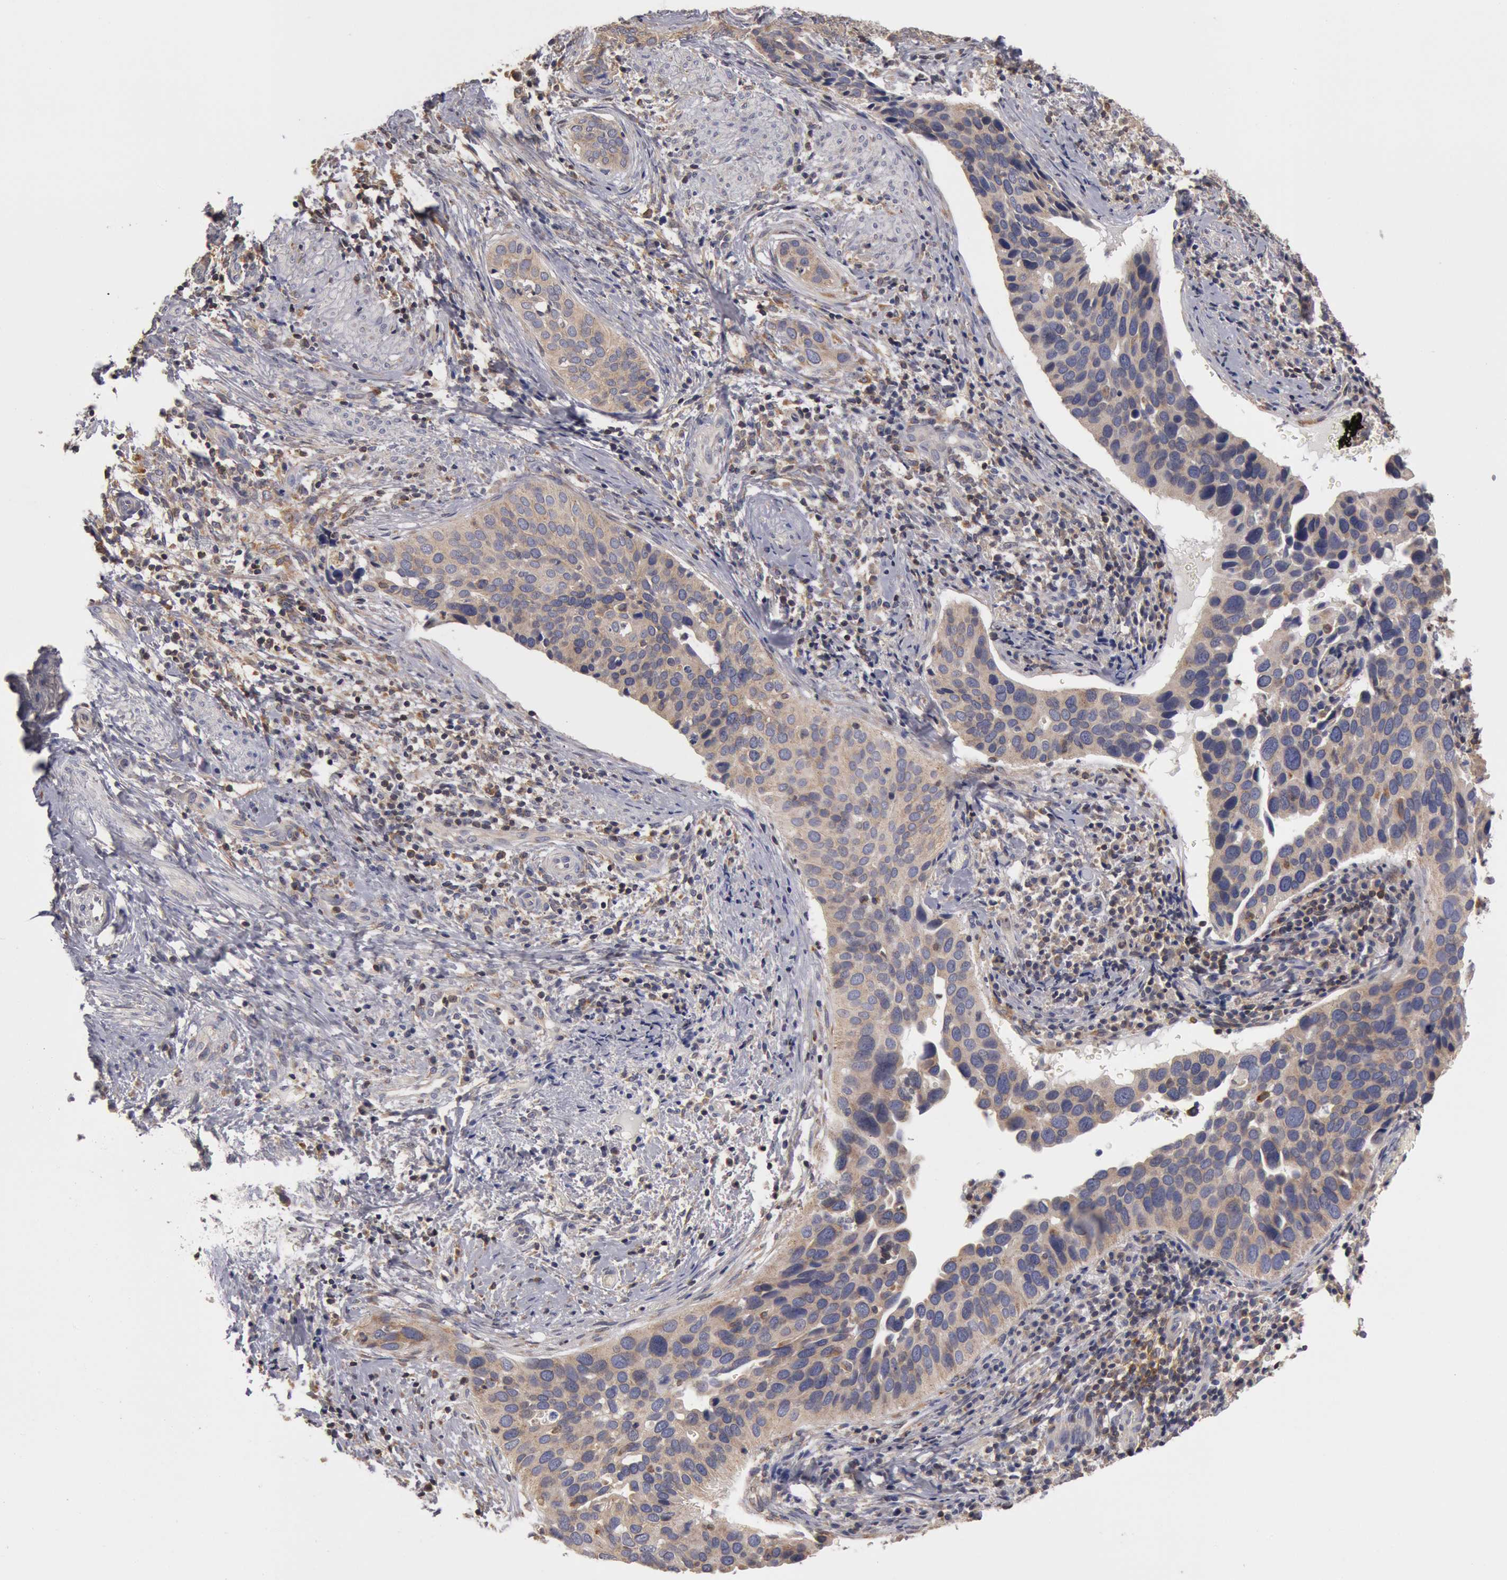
{"staining": {"intensity": "weak", "quantity": ">75%", "location": "cytoplasmic/membranous"}, "tissue": "cervical cancer", "cell_type": "Tumor cells", "image_type": "cancer", "snomed": [{"axis": "morphology", "description": "Squamous cell carcinoma, NOS"}, {"axis": "topography", "description": "Cervix"}], "caption": "DAB (3,3'-diaminobenzidine) immunohistochemical staining of cervical cancer reveals weak cytoplasmic/membranous protein expression in approximately >75% of tumor cells.", "gene": "OSBPL8", "patient": {"sex": "female", "age": 31}}